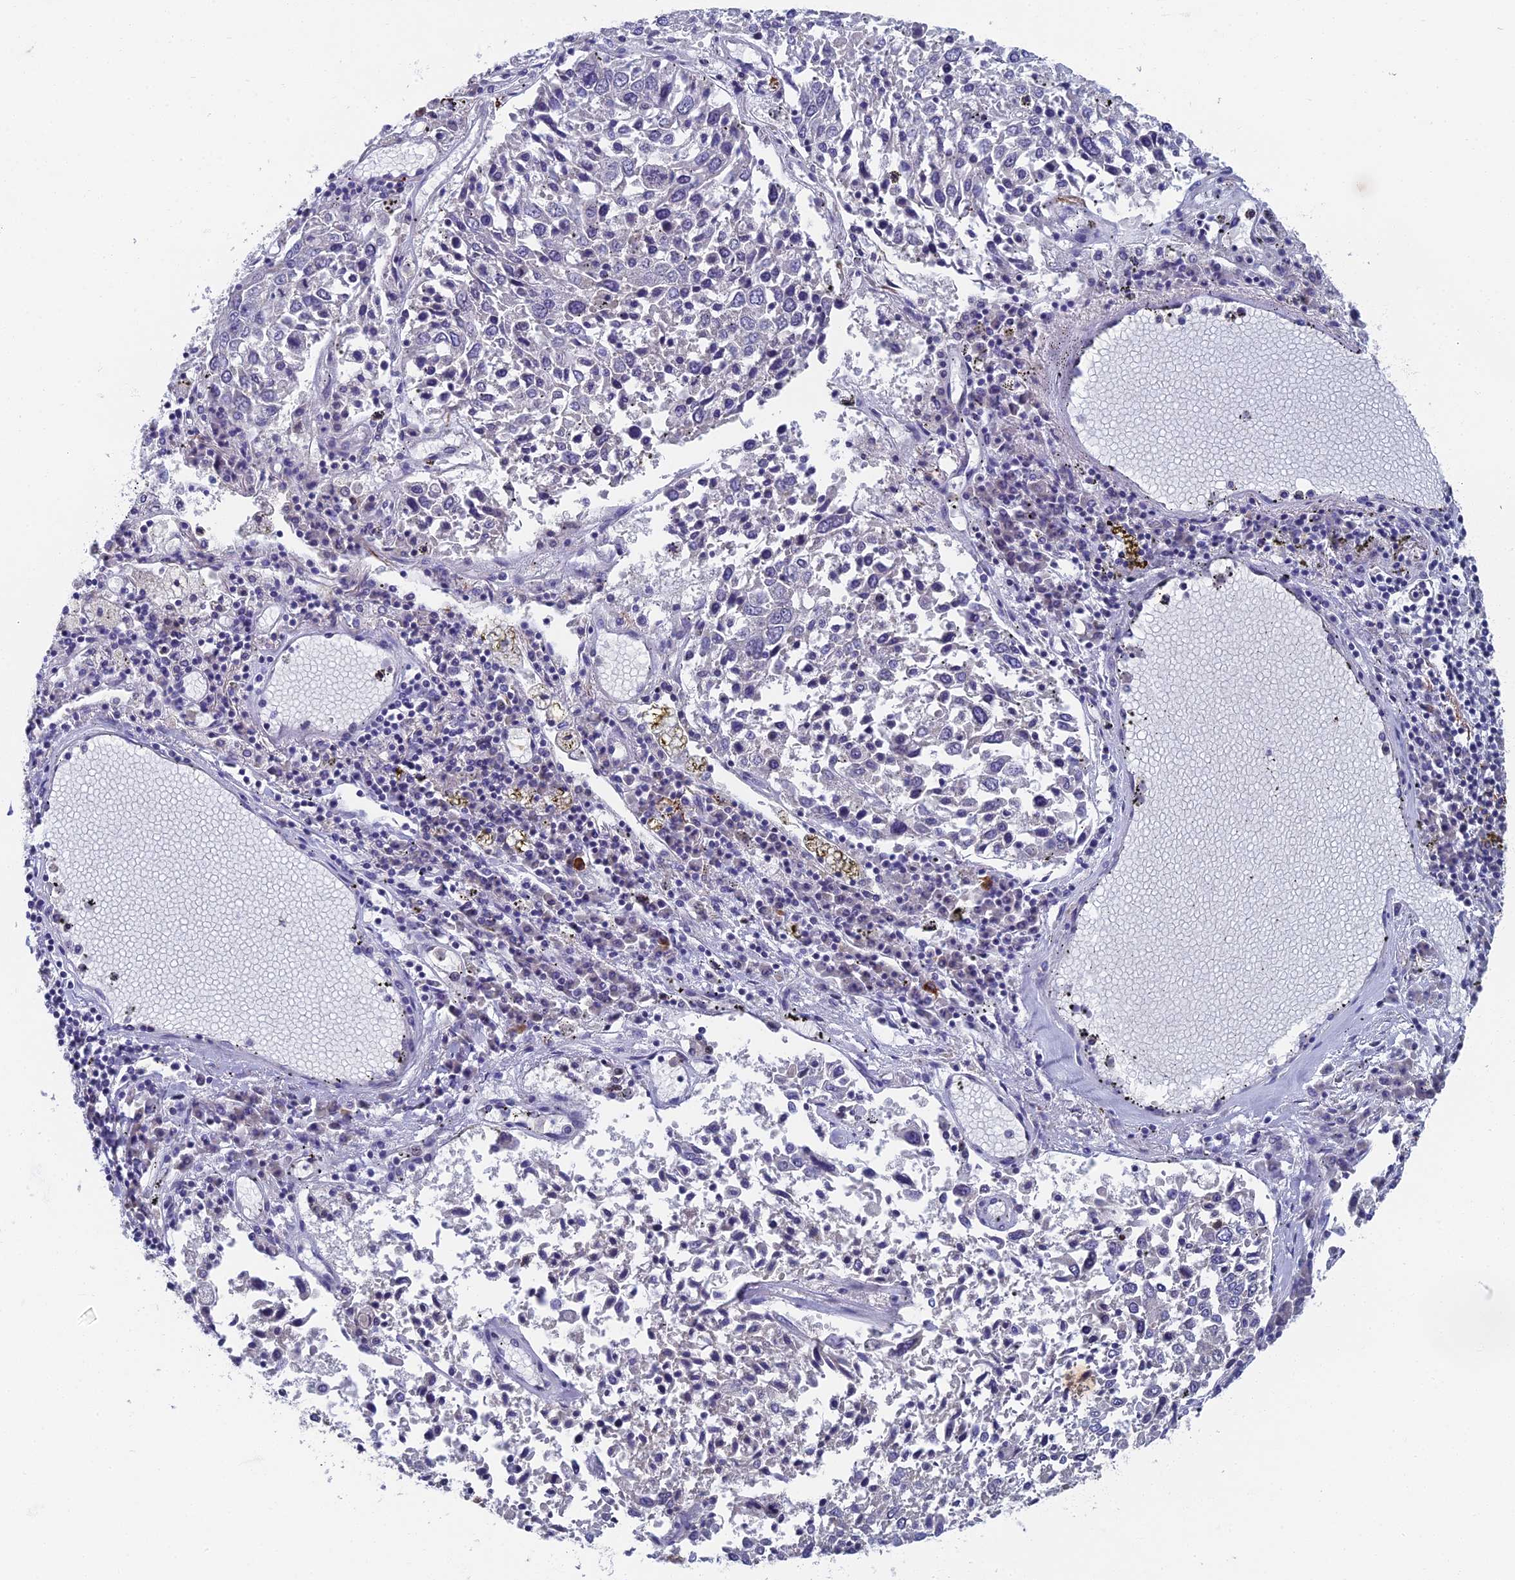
{"staining": {"intensity": "negative", "quantity": "none", "location": "none"}, "tissue": "lung cancer", "cell_type": "Tumor cells", "image_type": "cancer", "snomed": [{"axis": "morphology", "description": "Squamous cell carcinoma, NOS"}, {"axis": "topography", "description": "Lung"}], "caption": "There is no significant staining in tumor cells of squamous cell carcinoma (lung). (DAB immunohistochemistry (IHC) with hematoxylin counter stain).", "gene": "SPIN4", "patient": {"sex": "male", "age": 65}}